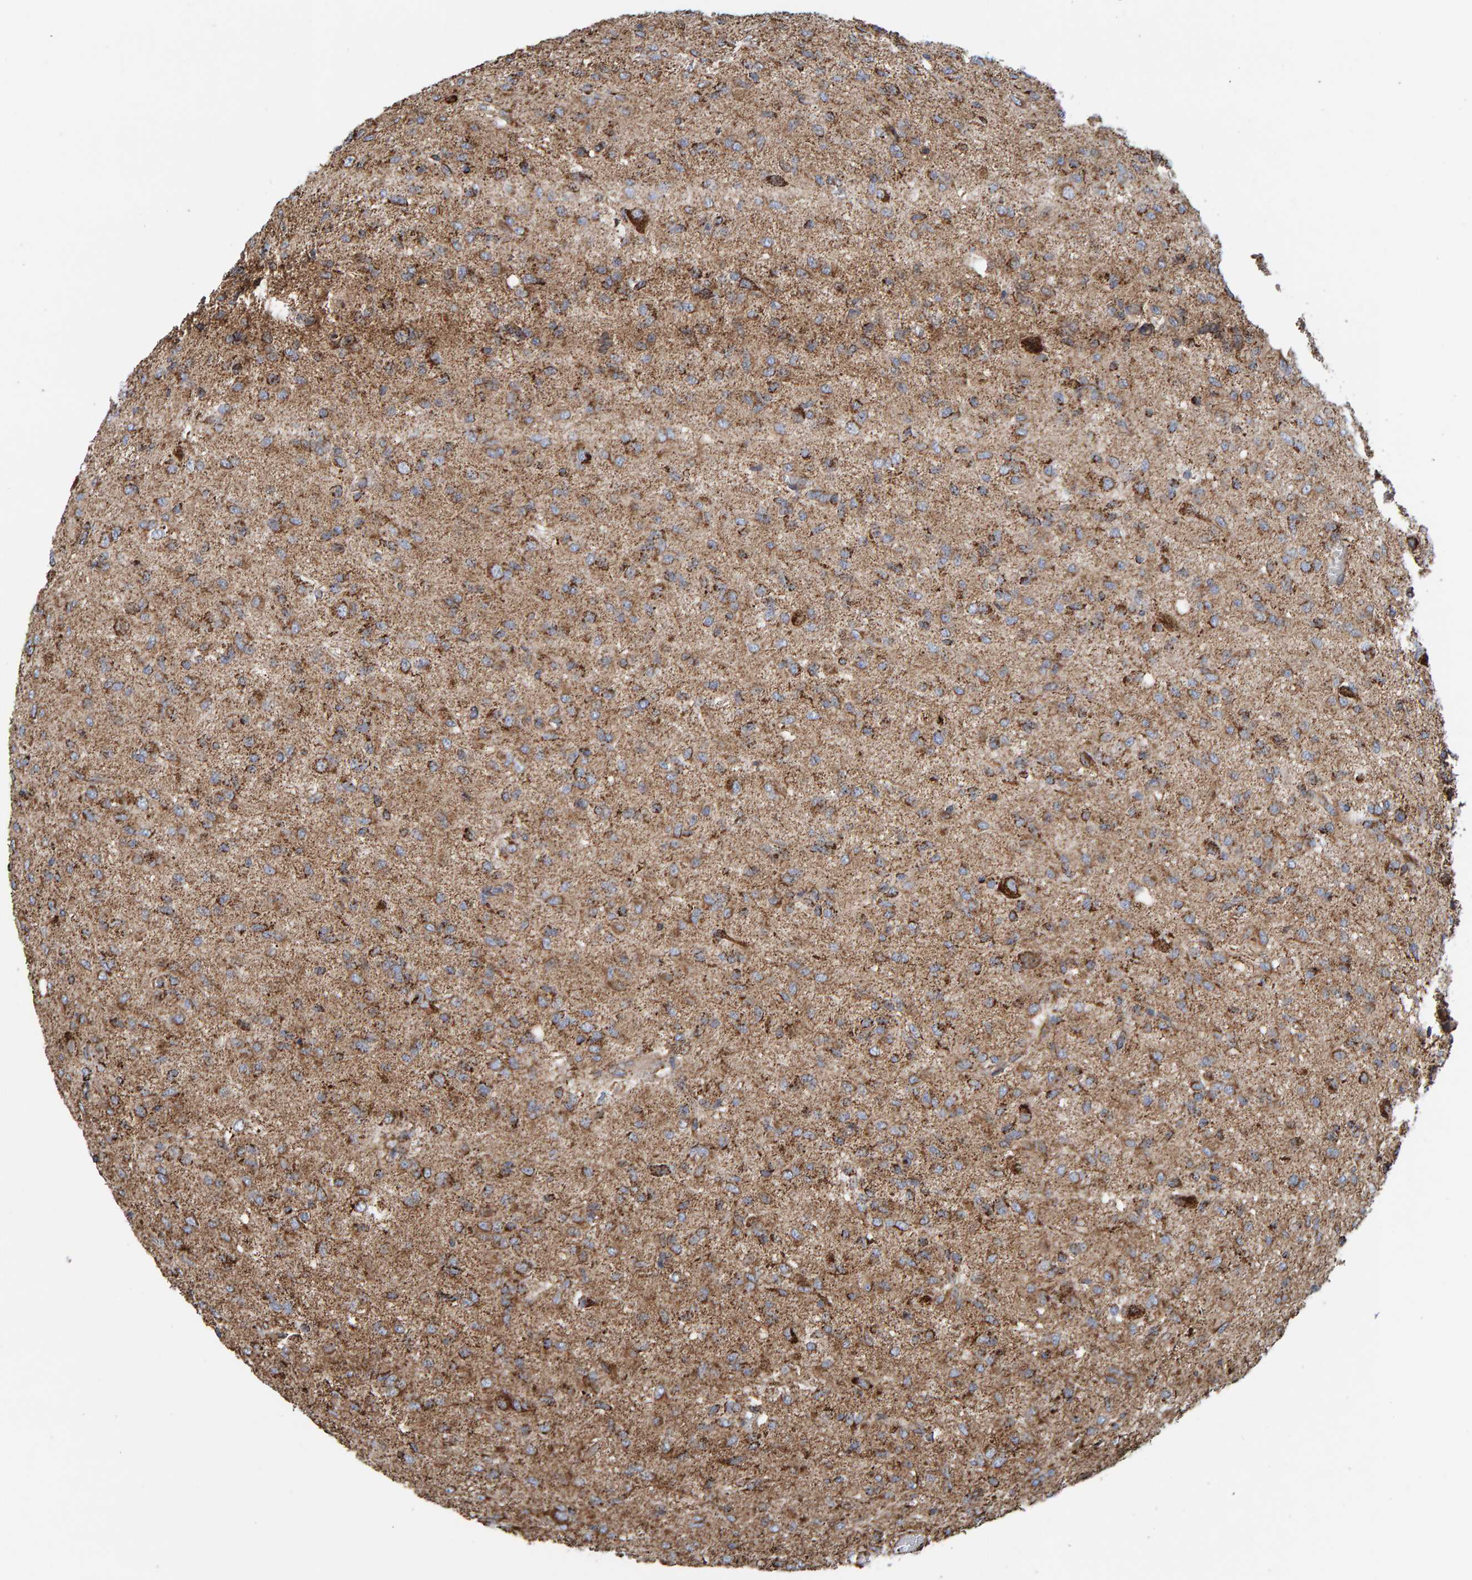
{"staining": {"intensity": "moderate", "quantity": ">75%", "location": "cytoplasmic/membranous"}, "tissue": "glioma", "cell_type": "Tumor cells", "image_type": "cancer", "snomed": [{"axis": "morphology", "description": "Glioma, malignant, High grade"}, {"axis": "topography", "description": "Brain"}], "caption": "Protein expression analysis of glioma demonstrates moderate cytoplasmic/membranous expression in about >75% of tumor cells.", "gene": "MRPL45", "patient": {"sex": "female", "age": 59}}